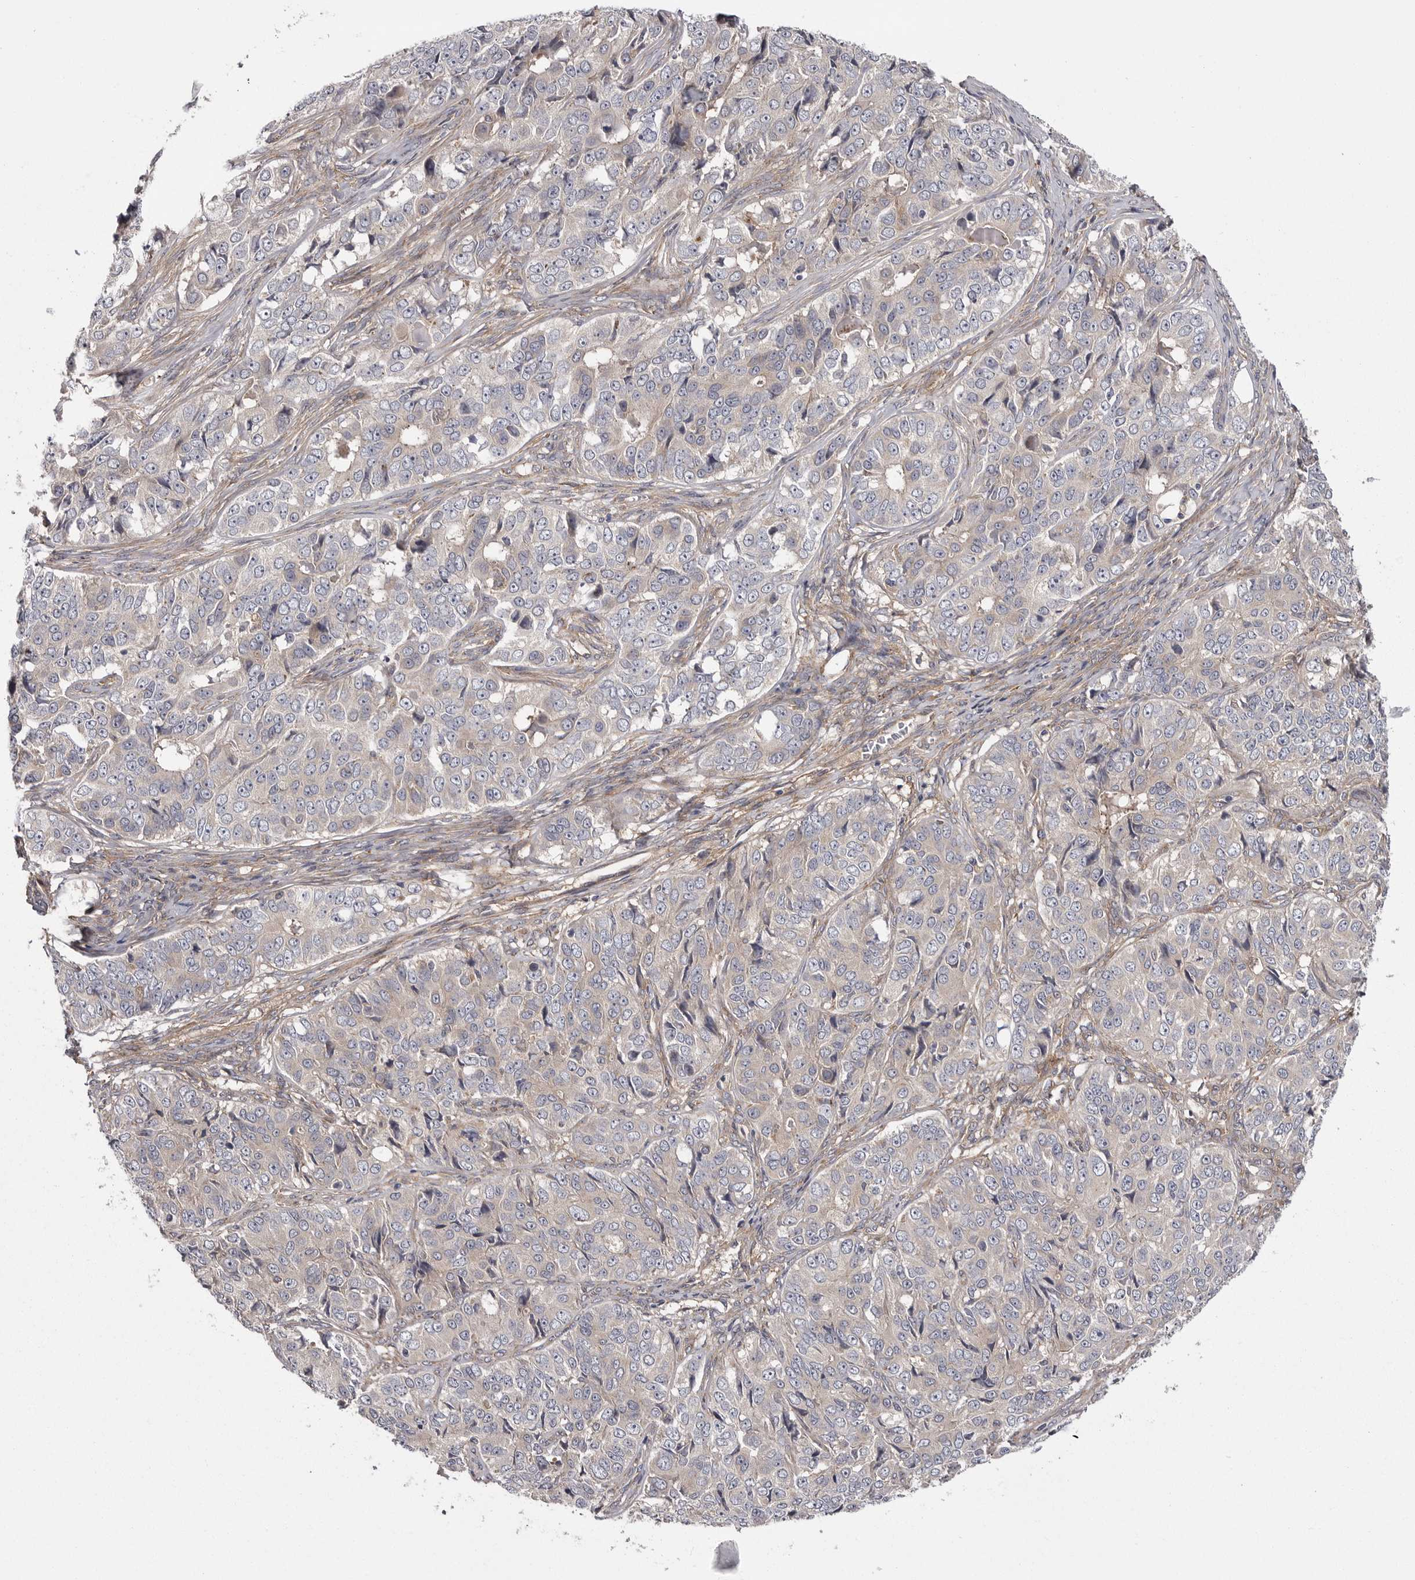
{"staining": {"intensity": "negative", "quantity": "none", "location": "none"}, "tissue": "ovarian cancer", "cell_type": "Tumor cells", "image_type": "cancer", "snomed": [{"axis": "morphology", "description": "Carcinoma, endometroid"}, {"axis": "topography", "description": "Ovary"}], "caption": "Ovarian cancer was stained to show a protein in brown. There is no significant positivity in tumor cells. (IHC, brightfield microscopy, high magnification).", "gene": "OSBPL9", "patient": {"sex": "female", "age": 51}}